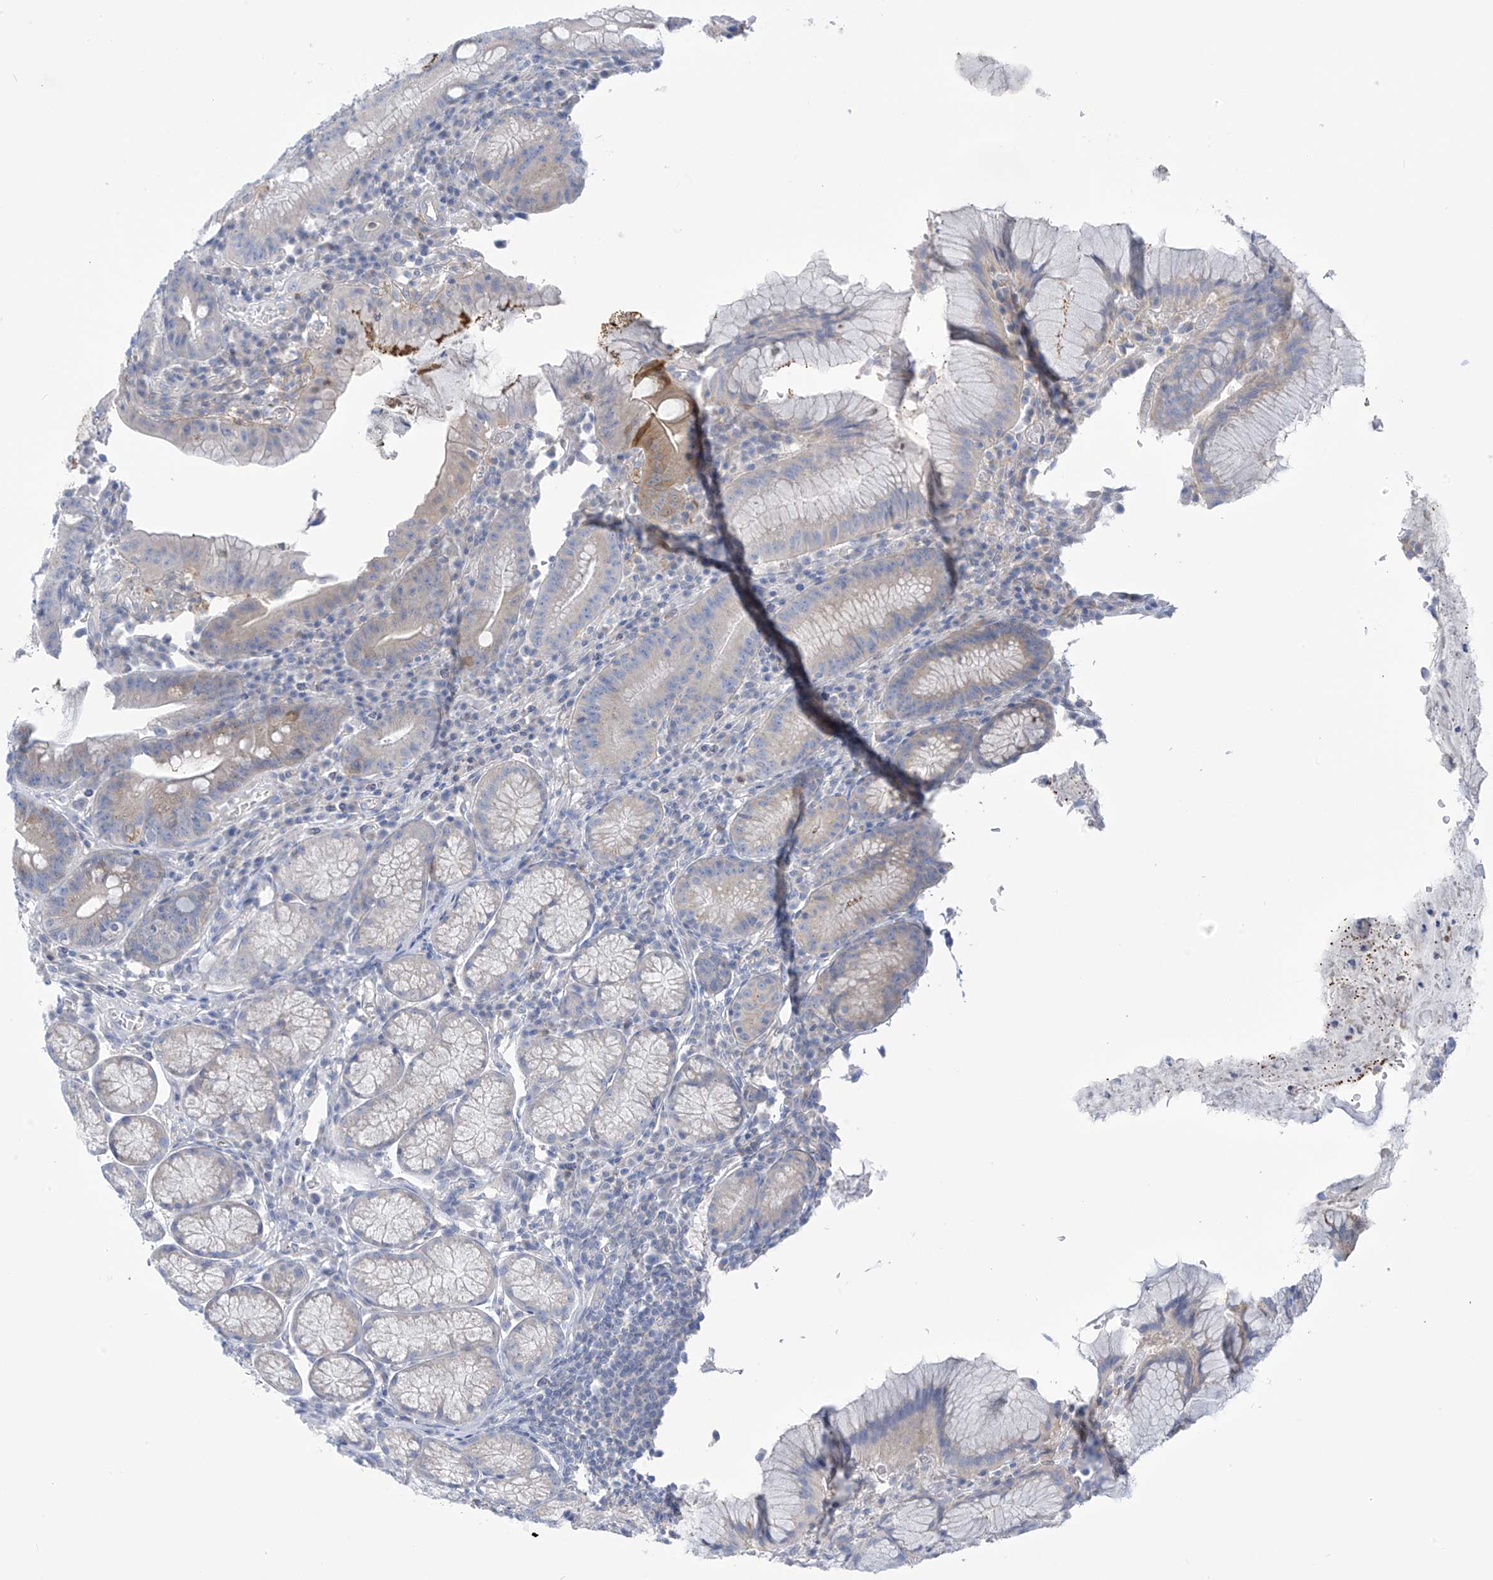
{"staining": {"intensity": "negative", "quantity": "none", "location": "none"}, "tissue": "stomach", "cell_type": "Glandular cells", "image_type": "normal", "snomed": [{"axis": "morphology", "description": "Normal tissue, NOS"}, {"axis": "topography", "description": "Stomach"}], "caption": "Immunohistochemistry (IHC) of unremarkable stomach exhibits no positivity in glandular cells. (Stains: DAB (3,3'-diaminobenzidine) IHC with hematoxylin counter stain, Microscopy: brightfield microscopy at high magnification).", "gene": "FABP2", "patient": {"sex": "male", "age": 55}}